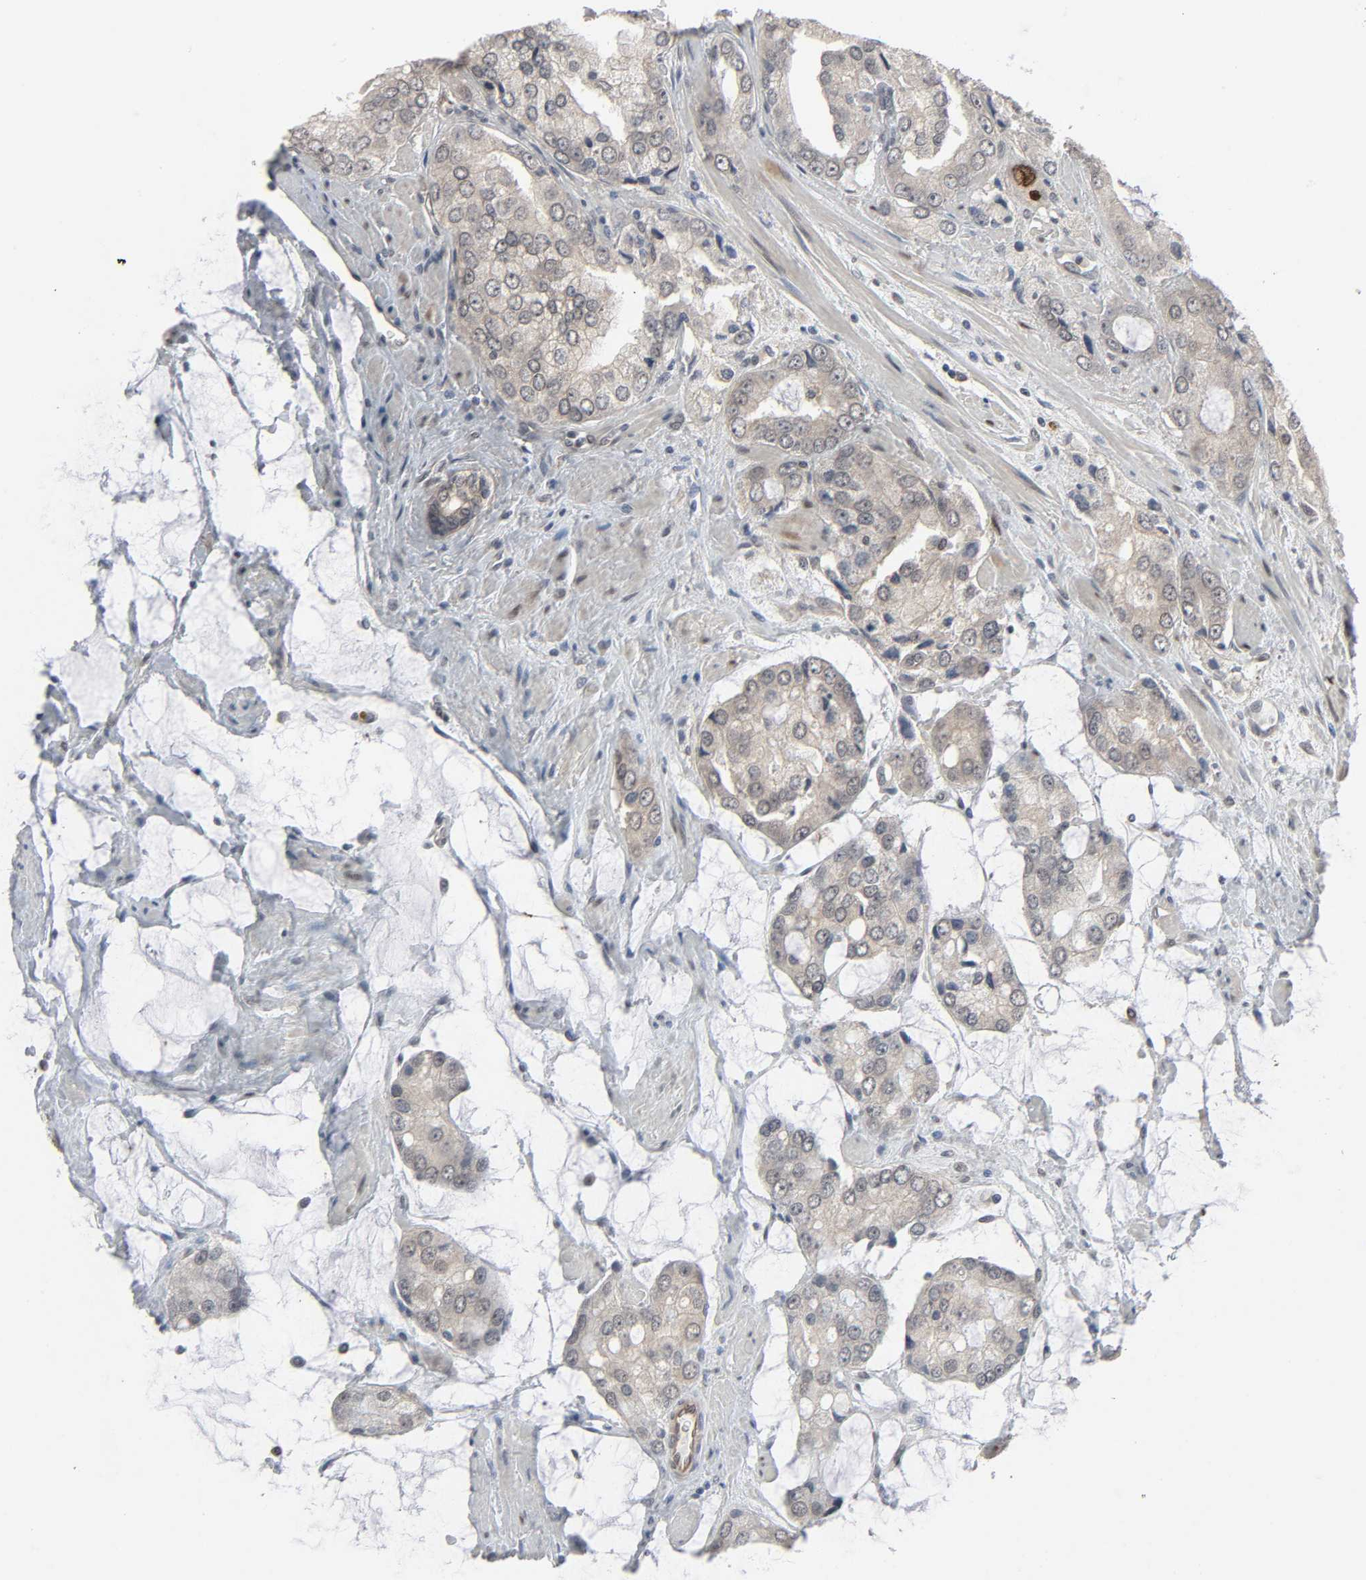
{"staining": {"intensity": "negative", "quantity": "none", "location": "none"}, "tissue": "prostate cancer", "cell_type": "Tumor cells", "image_type": "cancer", "snomed": [{"axis": "morphology", "description": "Adenocarcinoma, High grade"}, {"axis": "topography", "description": "Prostate"}], "caption": "Immunohistochemistry photomicrograph of neoplastic tissue: prostate cancer (adenocarcinoma (high-grade)) stained with DAB exhibits no significant protein staining in tumor cells.", "gene": "ZNF222", "patient": {"sex": "male", "age": 67}}